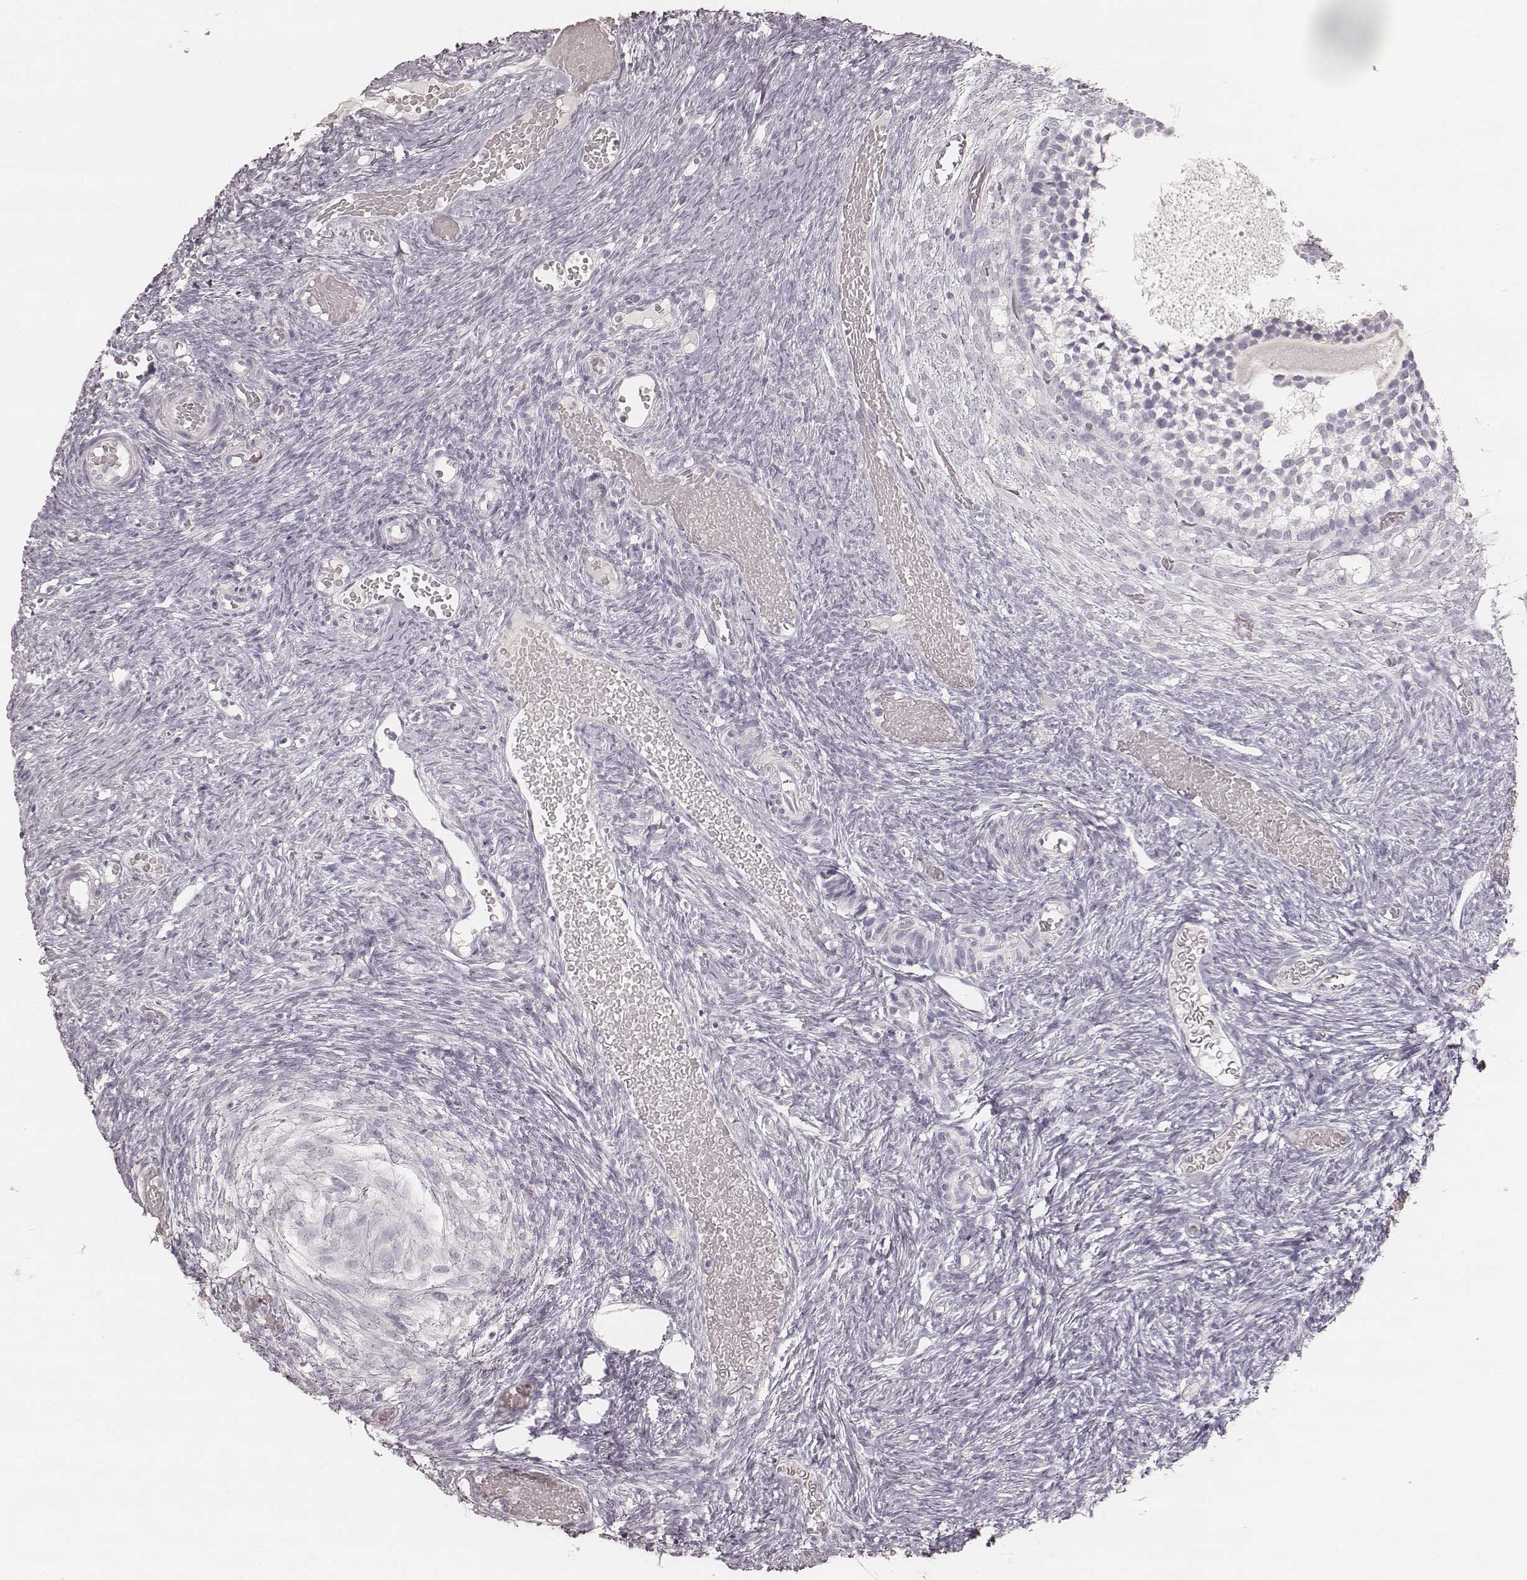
{"staining": {"intensity": "negative", "quantity": "none", "location": "none"}, "tissue": "ovary", "cell_type": "Ovarian stroma cells", "image_type": "normal", "snomed": [{"axis": "morphology", "description": "Normal tissue, NOS"}, {"axis": "topography", "description": "Ovary"}], "caption": "IHC of unremarkable human ovary displays no staining in ovarian stroma cells.", "gene": "KRT26", "patient": {"sex": "female", "age": 39}}